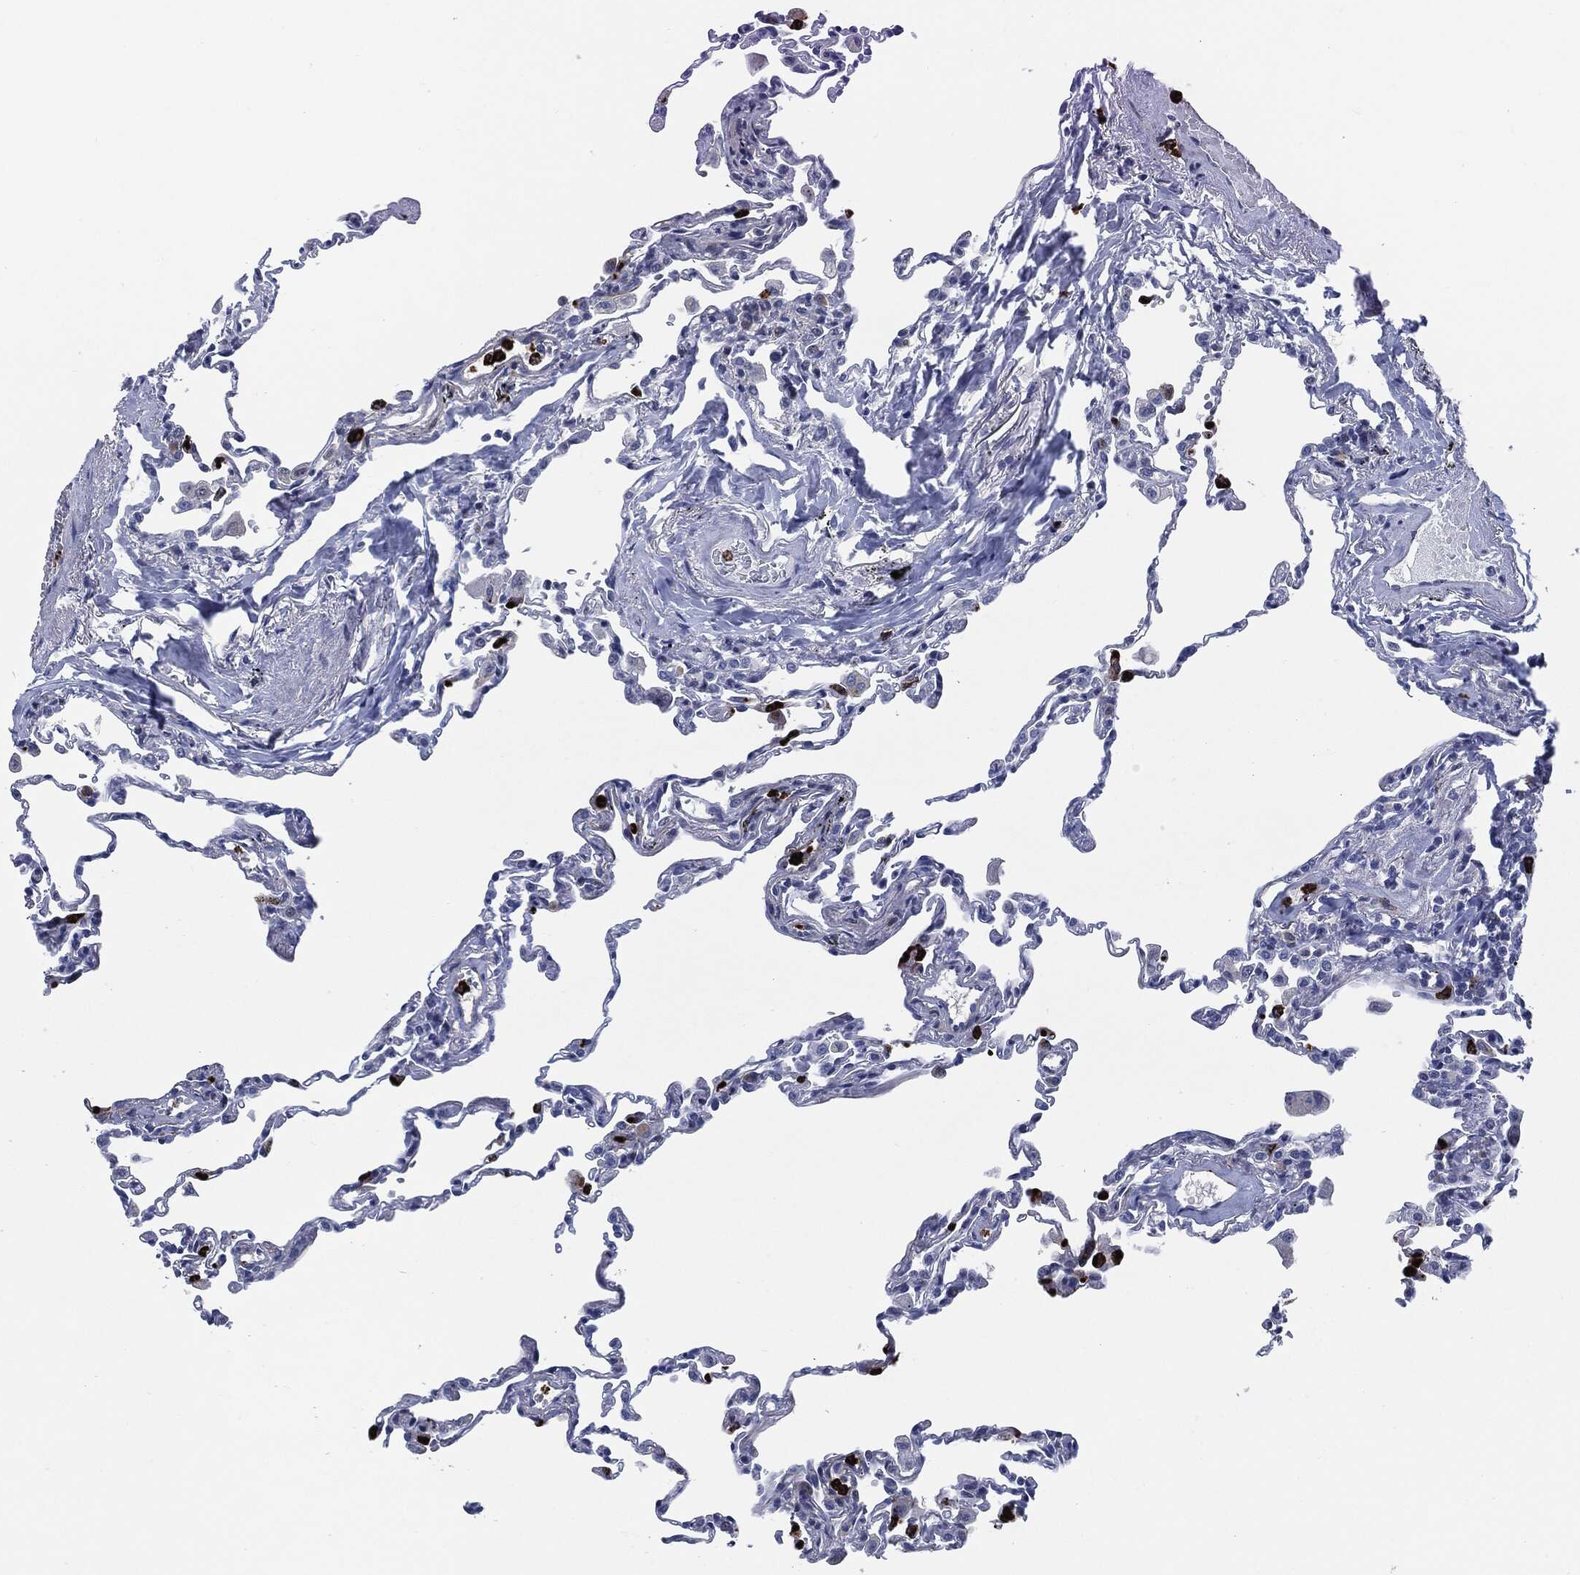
{"staining": {"intensity": "negative", "quantity": "none", "location": "none"}, "tissue": "lung", "cell_type": "Alveolar cells", "image_type": "normal", "snomed": [{"axis": "morphology", "description": "Normal tissue, NOS"}, {"axis": "topography", "description": "Lung"}], "caption": "Histopathology image shows no significant protein expression in alveolar cells of benign lung.", "gene": "MPO", "patient": {"sex": "female", "age": 57}}